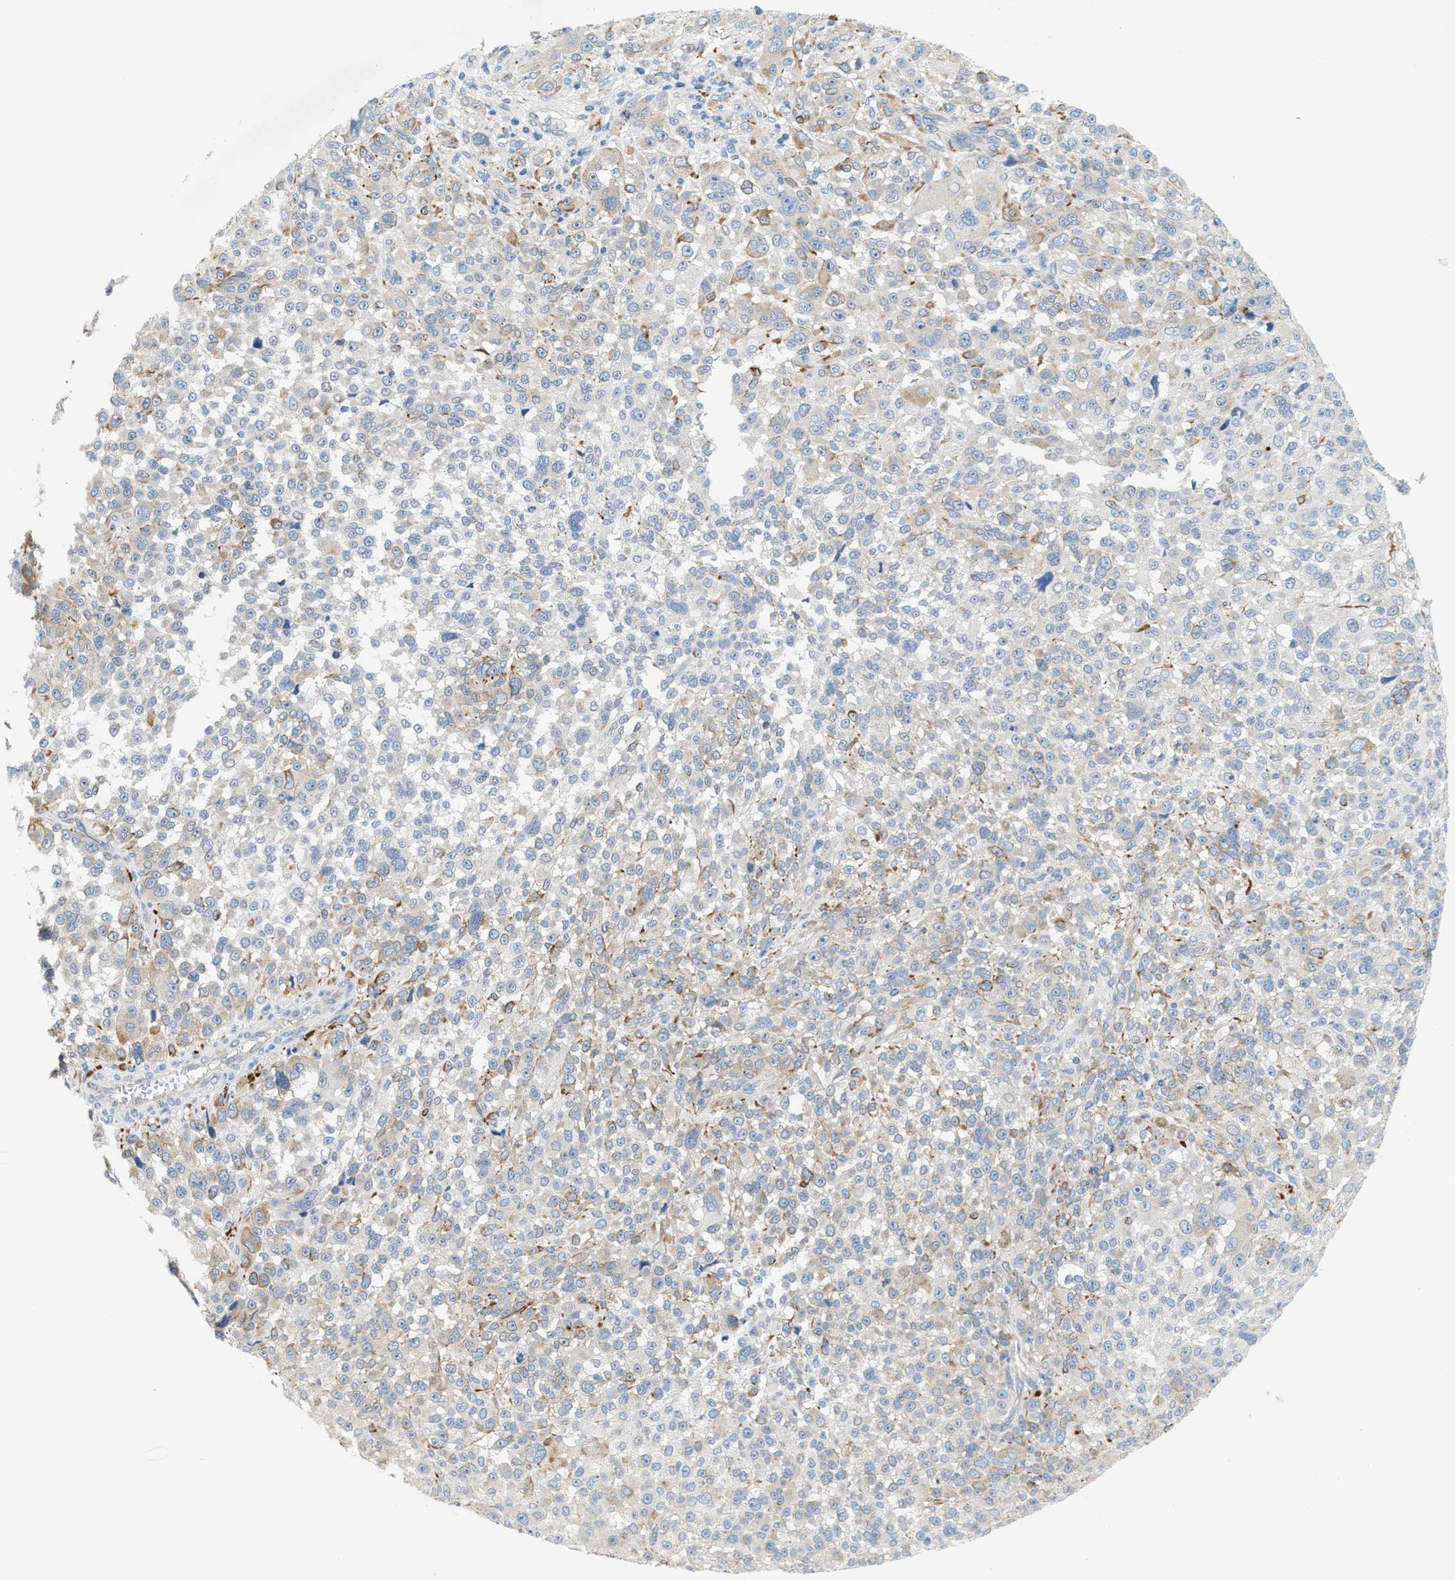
{"staining": {"intensity": "moderate", "quantity": "<25%", "location": "cytoplasmic/membranous"}, "tissue": "melanoma", "cell_type": "Tumor cells", "image_type": "cancer", "snomed": [{"axis": "morphology", "description": "Malignant melanoma, NOS"}, {"axis": "topography", "description": "Skin"}], "caption": "Immunohistochemistry (IHC) (DAB) staining of human melanoma displays moderate cytoplasmic/membranous protein staining in approximately <25% of tumor cells.", "gene": "UBAP2", "patient": {"sex": "female", "age": 55}}